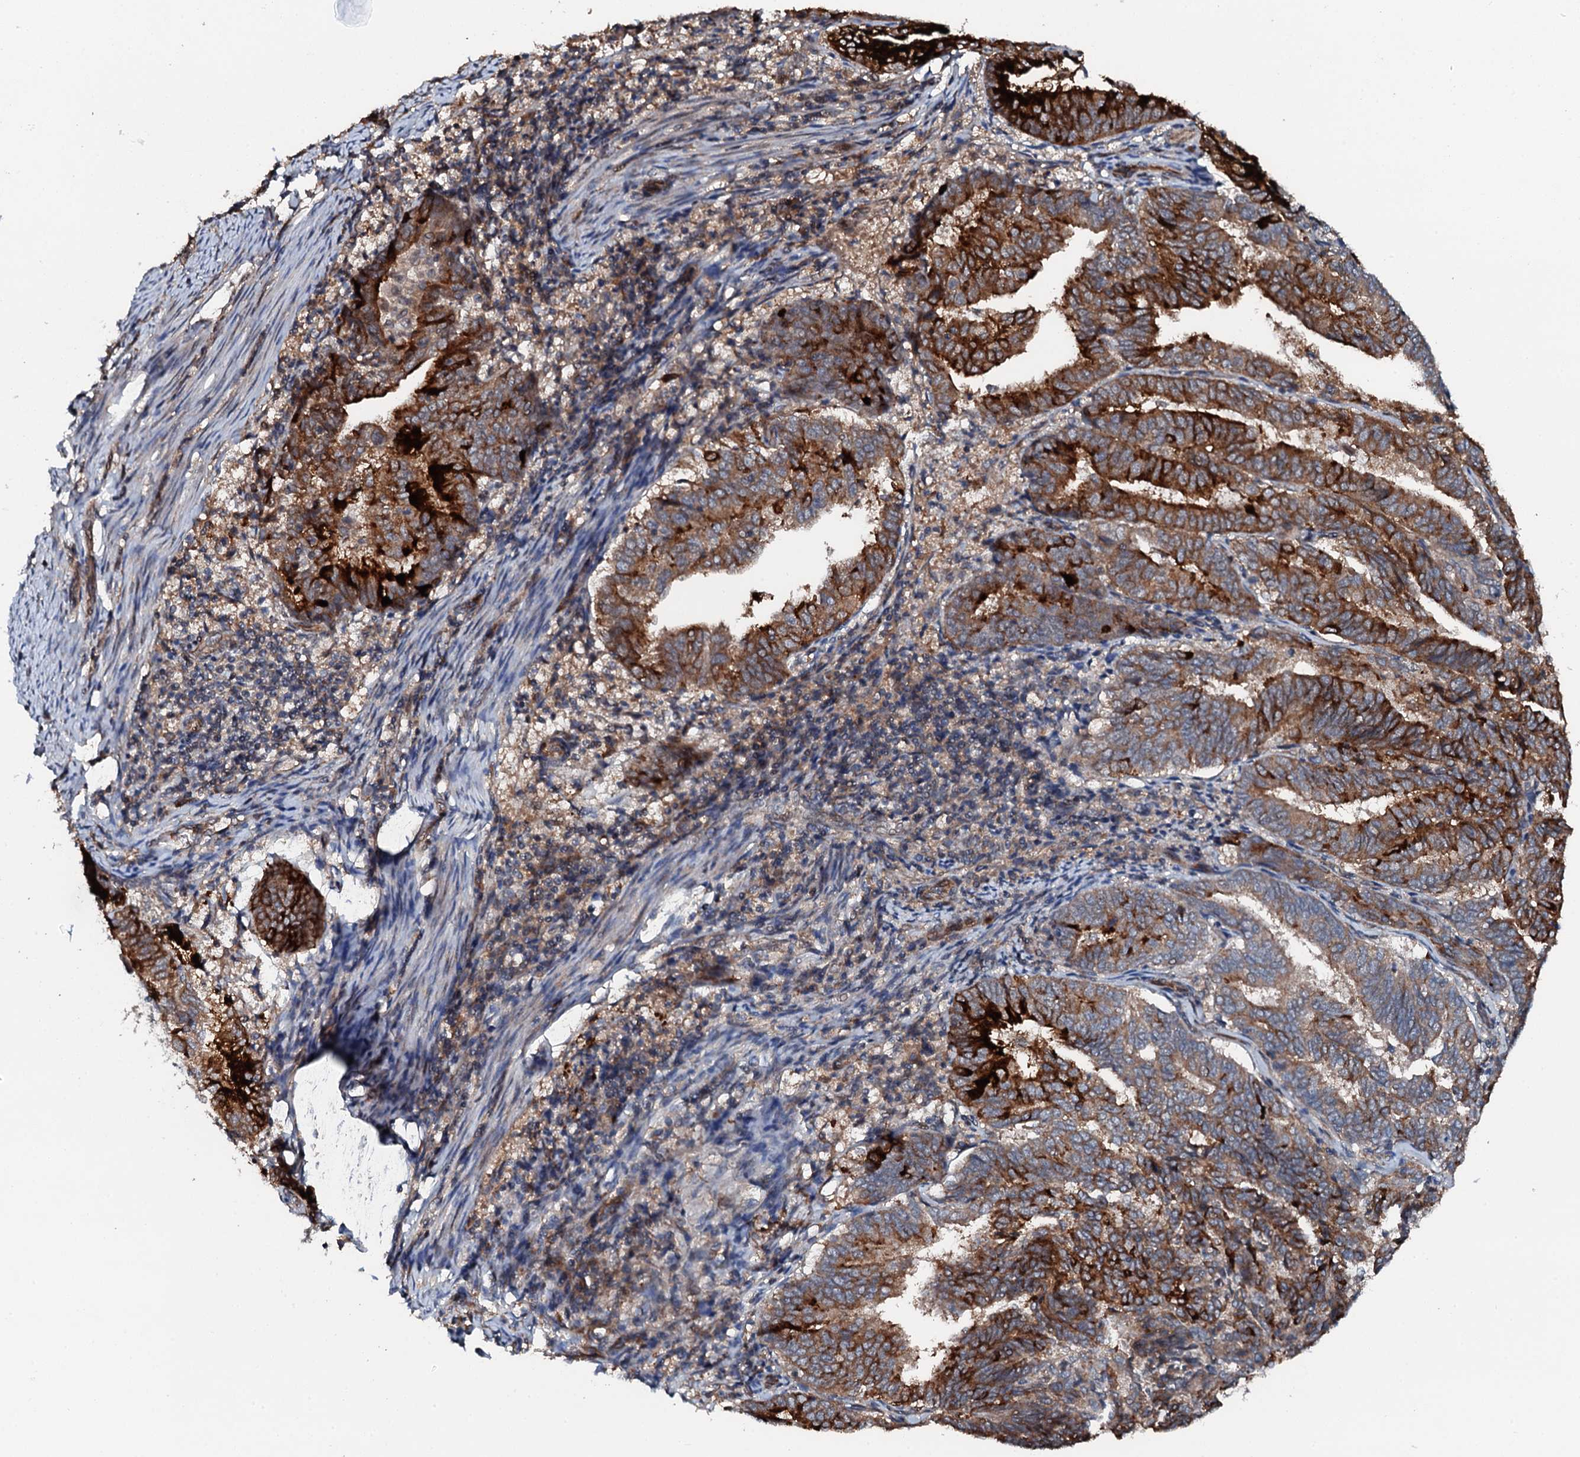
{"staining": {"intensity": "strong", "quantity": "25%-75%", "location": "cytoplasmic/membranous"}, "tissue": "endometrial cancer", "cell_type": "Tumor cells", "image_type": "cancer", "snomed": [{"axis": "morphology", "description": "Adenocarcinoma, NOS"}, {"axis": "topography", "description": "Endometrium"}], "caption": "Protein expression analysis of human adenocarcinoma (endometrial) reveals strong cytoplasmic/membranous positivity in approximately 25%-75% of tumor cells.", "gene": "FLYWCH1", "patient": {"sex": "female", "age": 80}}